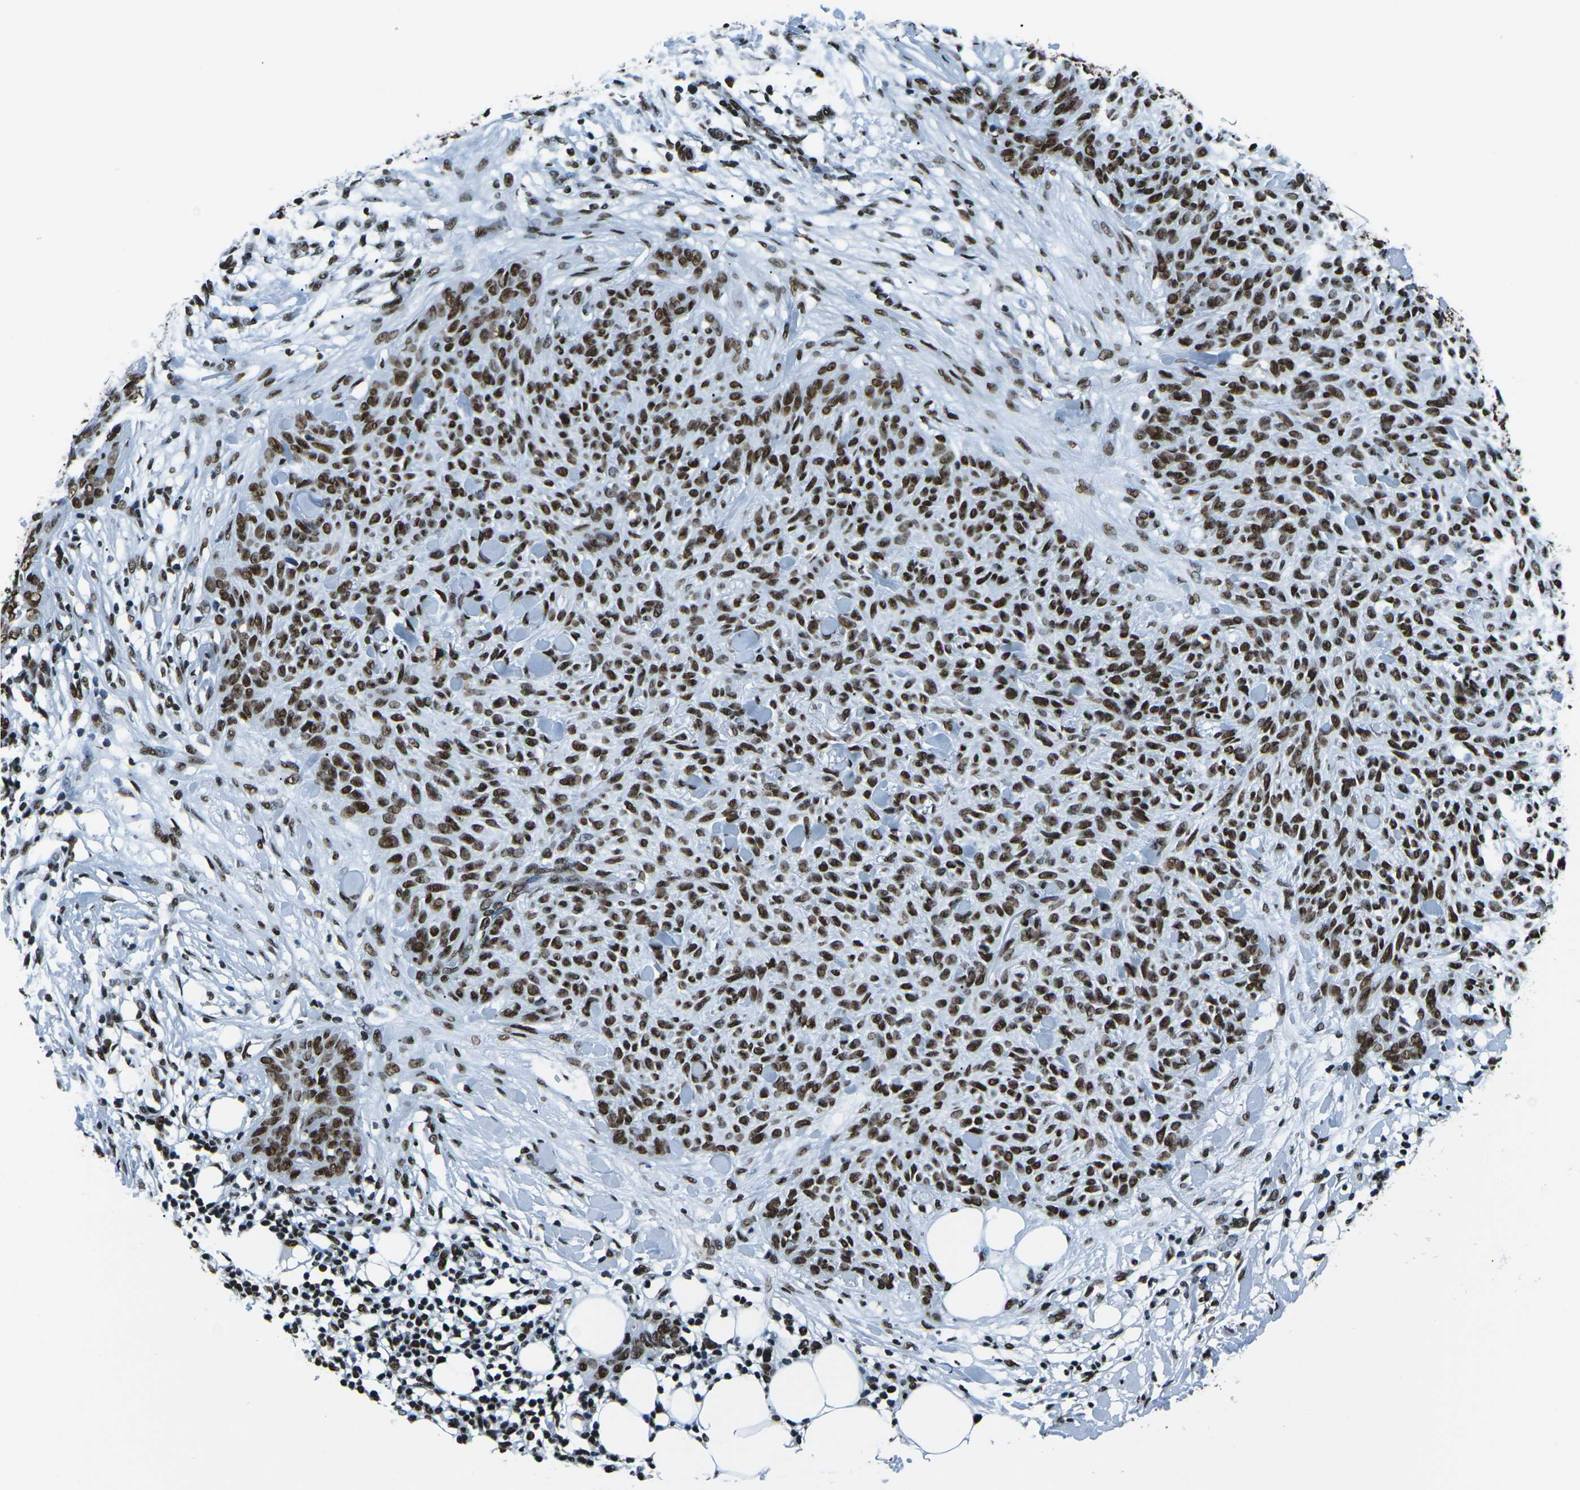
{"staining": {"intensity": "strong", "quantity": ">75%", "location": "nuclear"}, "tissue": "skin cancer", "cell_type": "Tumor cells", "image_type": "cancer", "snomed": [{"axis": "morphology", "description": "Basal cell carcinoma"}, {"axis": "topography", "description": "Skin"}], "caption": "The micrograph displays immunohistochemical staining of basal cell carcinoma (skin). There is strong nuclear positivity is appreciated in approximately >75% of tumor cells. (DAB IHC with brightfield microscopy, high magnification).", "gene": "HNRNPL", "patient": {"sex": "female", "age": 84}}